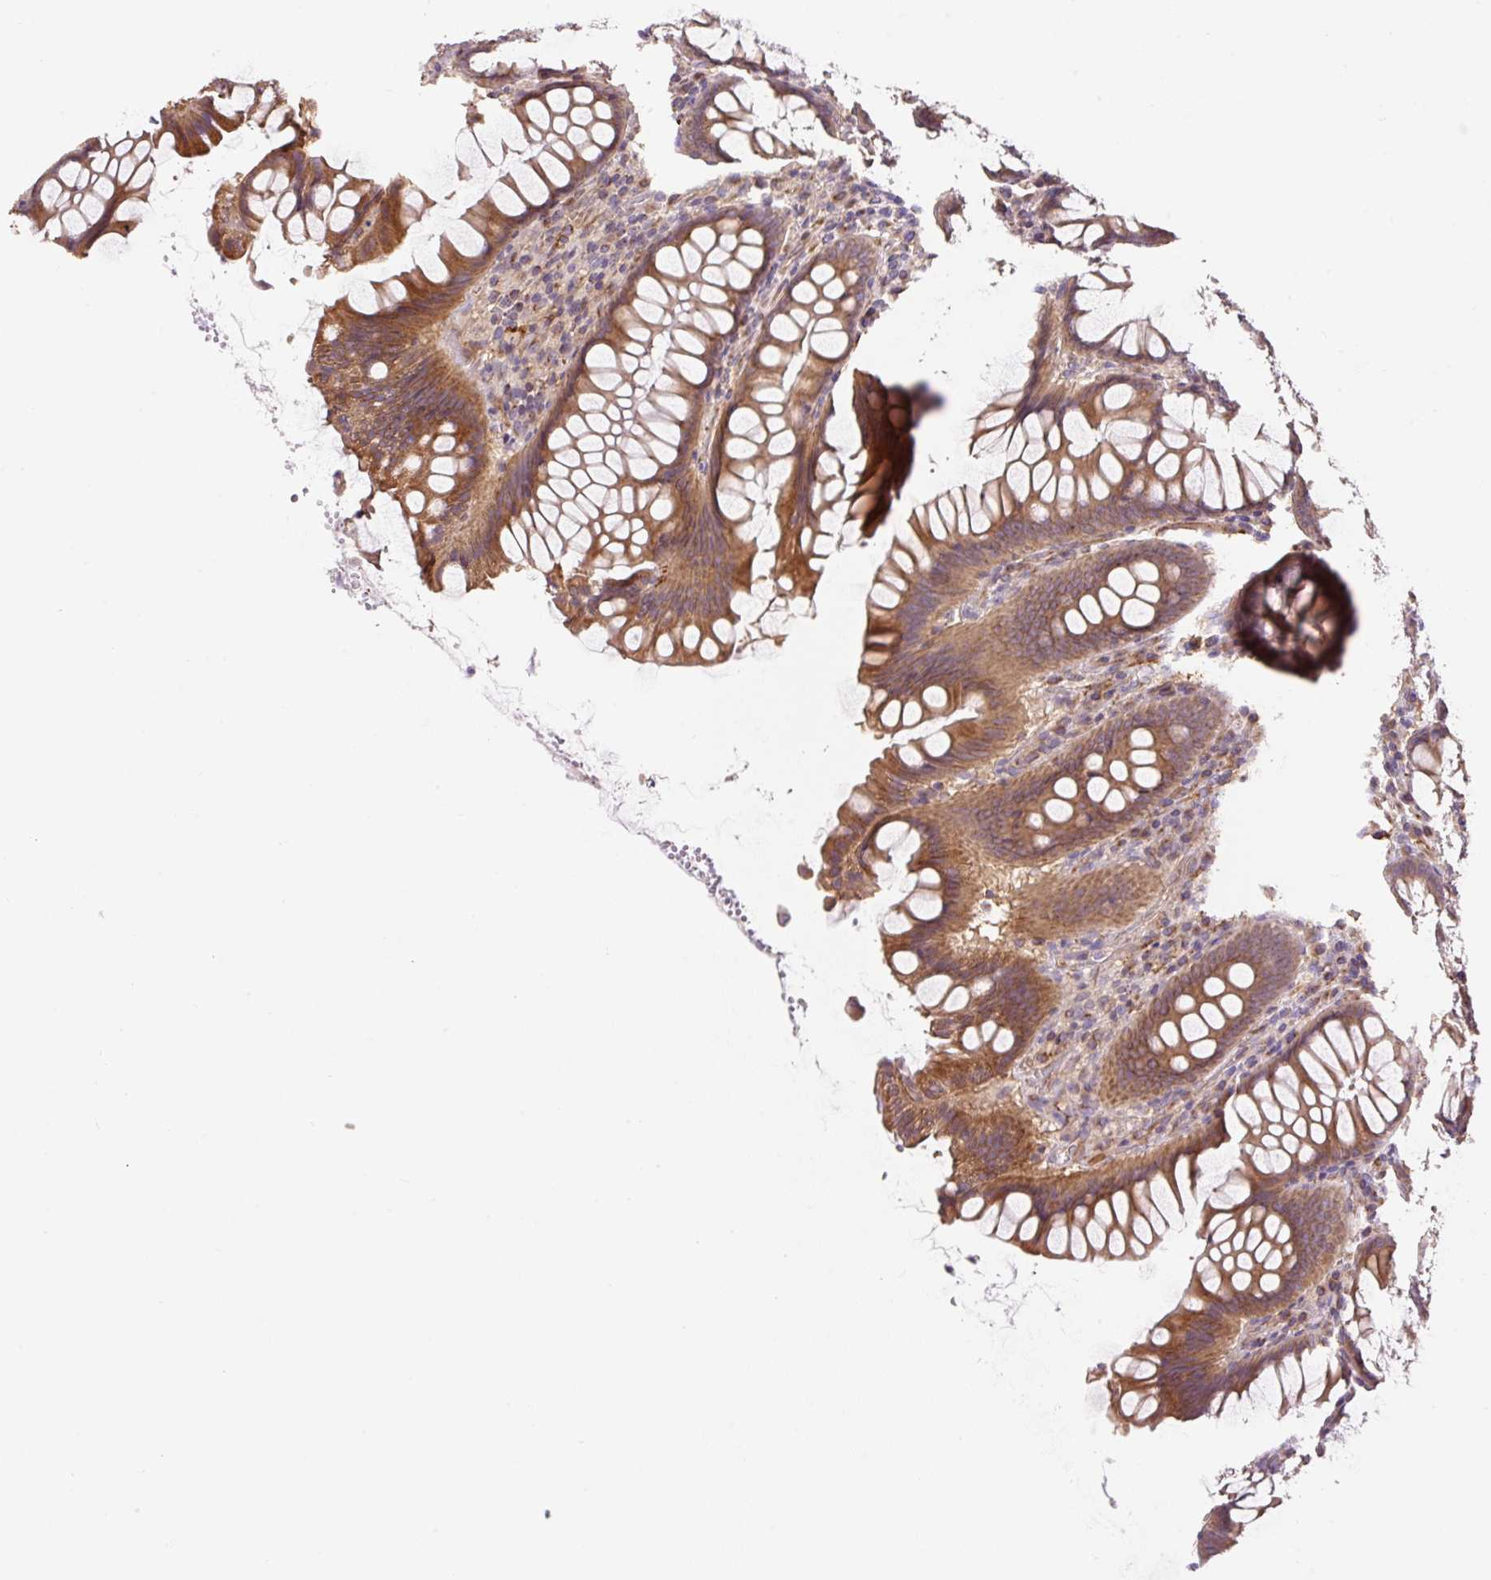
{"staining": {"intensity": "moderate", "quantity": ">75%", "location": "cytoplasmic/membranous"}, "tissue": "colon", "cell_type": "Endothelial cells", "image_type": "normal", "snomed": [{"axis": "morphology", "description": "Normal tissue, NOS"}, {"axis": "topography", "description": "Colon"}], "caption": "A brown stain shows moderate cytoplasmic/membranous expression of a protein in endothelial cells of normal colon. The staining is performed using DAB (3,3'-diaminobenzidine) brown chromogen to label protein expression. The nuclei are counter-stained blue using hematoxylin.", "gene": "COX8A", "patient": {"sex": "female", "age": 79}}